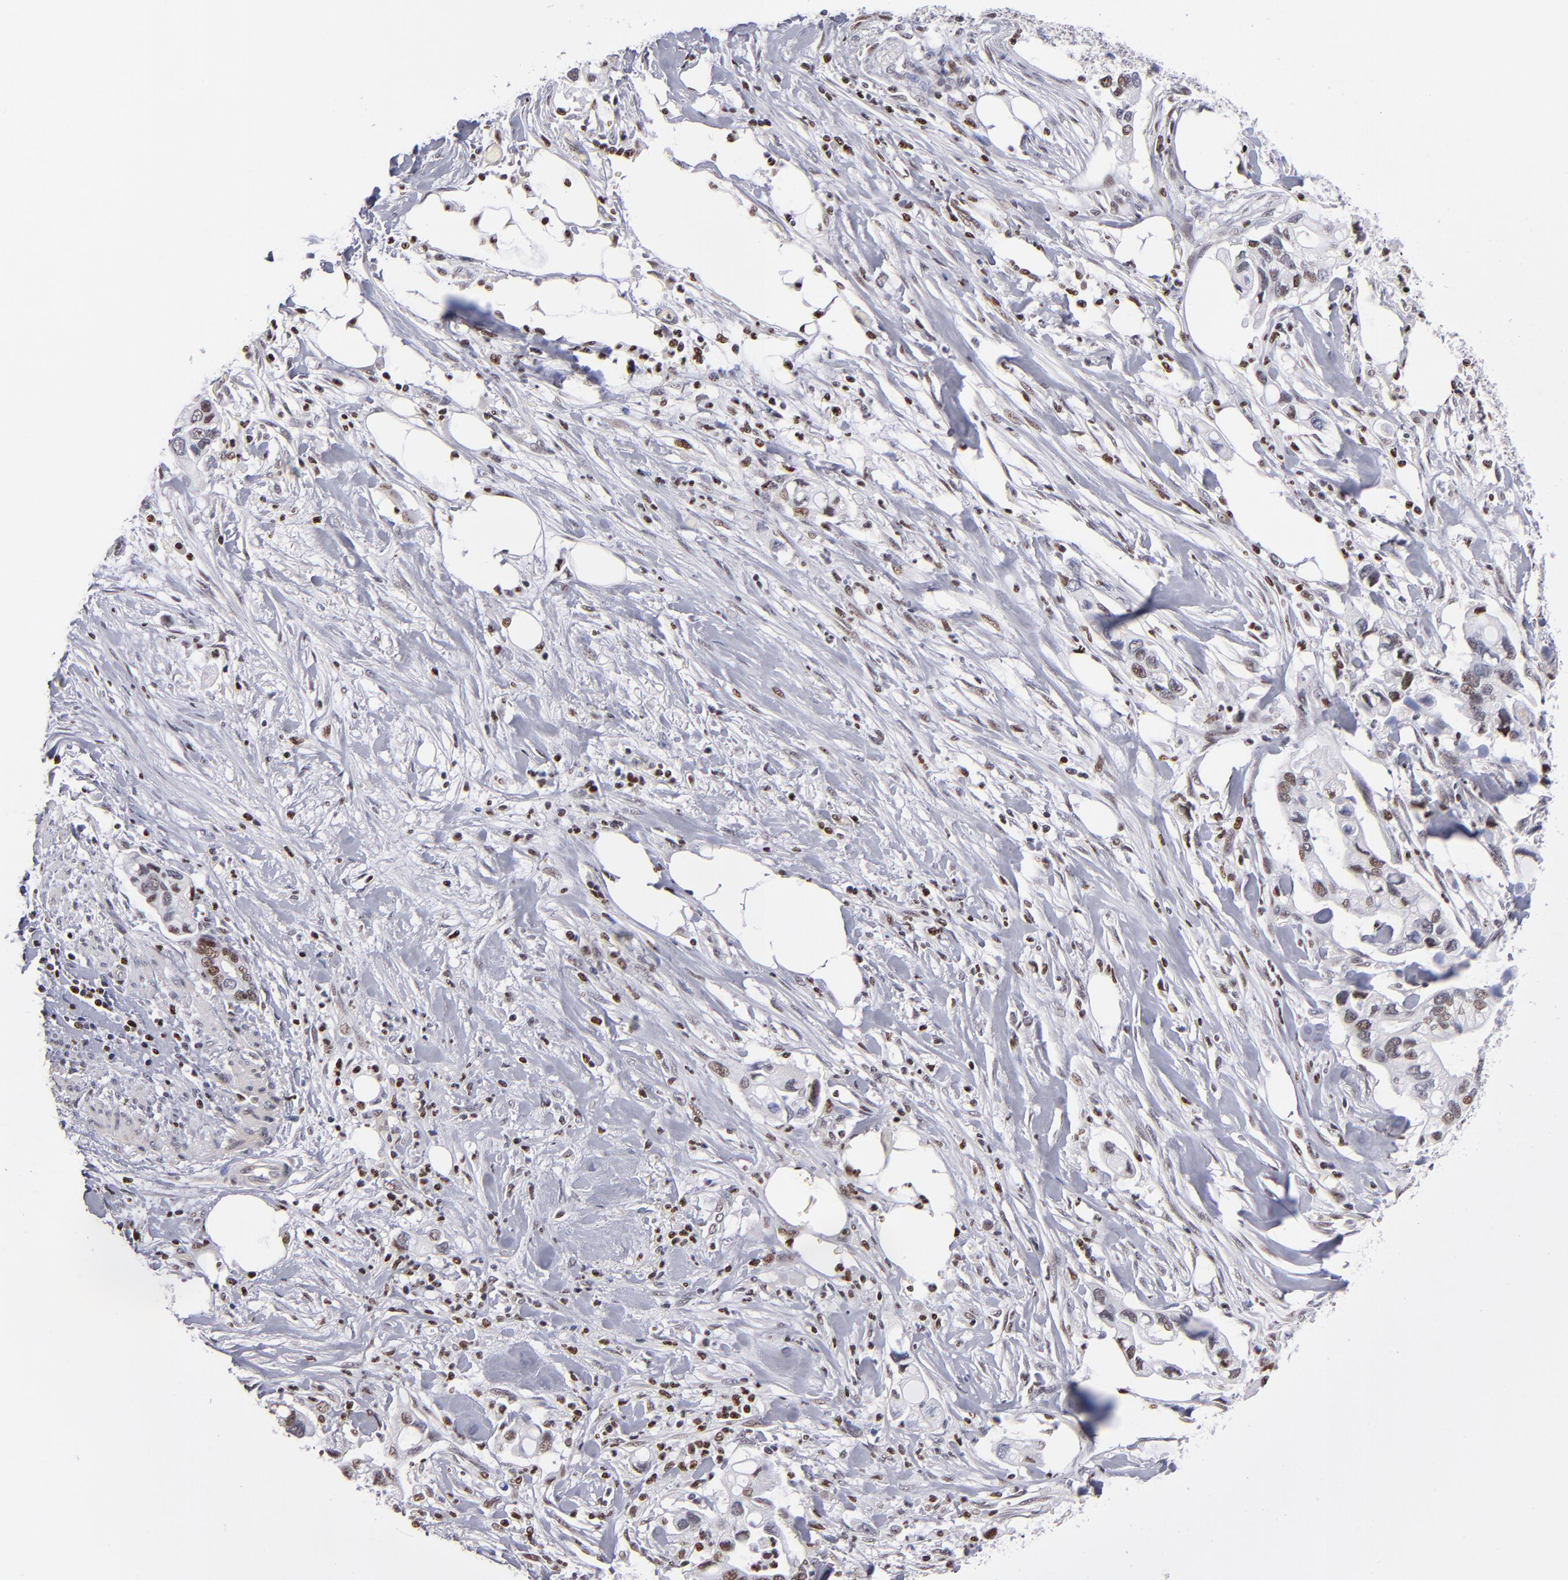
{"staining": {"intensity": "moderate", "quantity": "25%-75%", "location": "nuclear"}, "tissue": "pancreatic cancer", "cell_type": "Tumor cells", "image_type": "cancer", "snomed": [{"axis": "morphology", "description": "Adenocarcinoma, NOS"}, {"axis": "topography", "description": "Pancreas"}], "caption": "DAB (3,3'-diaminobenzidine) immunohistochemical staining of human pancreatic cancer displays moderate nuclear protein expression in about 25%-75% of tumor cells.", "gene": "POLA1", "patient": {"sex": "male", "age": 70}}